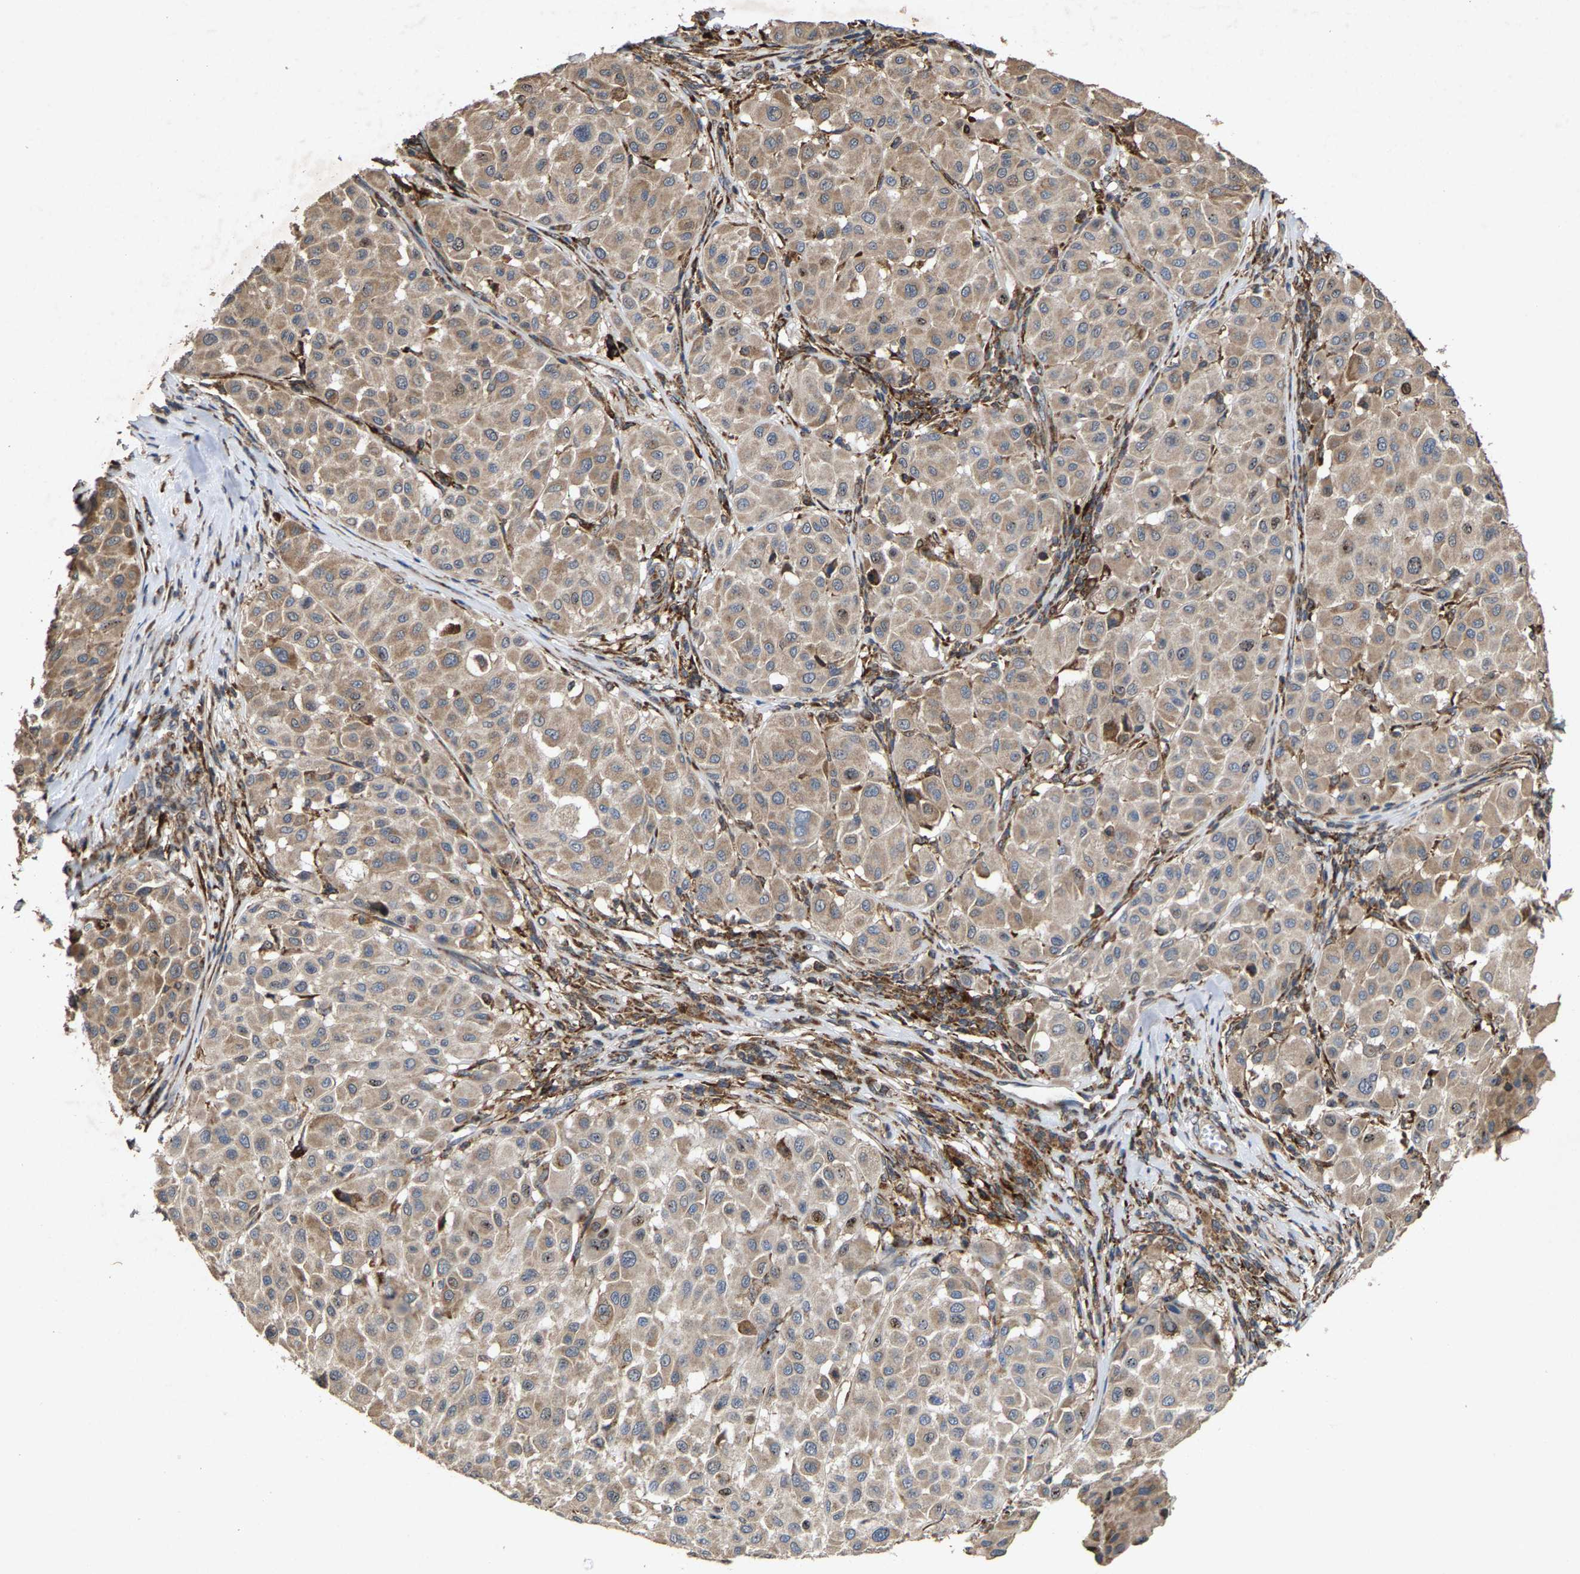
{"staining": {"intensity": "weak", "quantity": ">75%", "location": "cytoplasmic/membranous"}, "tissue": "melanoma", "cell_type": "Tumor cells", "image_type": "cancer", "snomed": [{"axis": "morphology", "description": "Malignant melanoma, Metastatic site"}, {"axis": "topography", "description": "Soft tissue"}], "caption": "Brown immunohistochemical staining in human melanoma exhibits weak cytoplasmic/membranous positivity in about >75% of tumor cells. Using DAB (brown) and hematoxylin (blue) stains, captured at high magnification using brightfield microscopy.", "gene": "FGD3", "patient": {"sex": "male", "age": 41}}